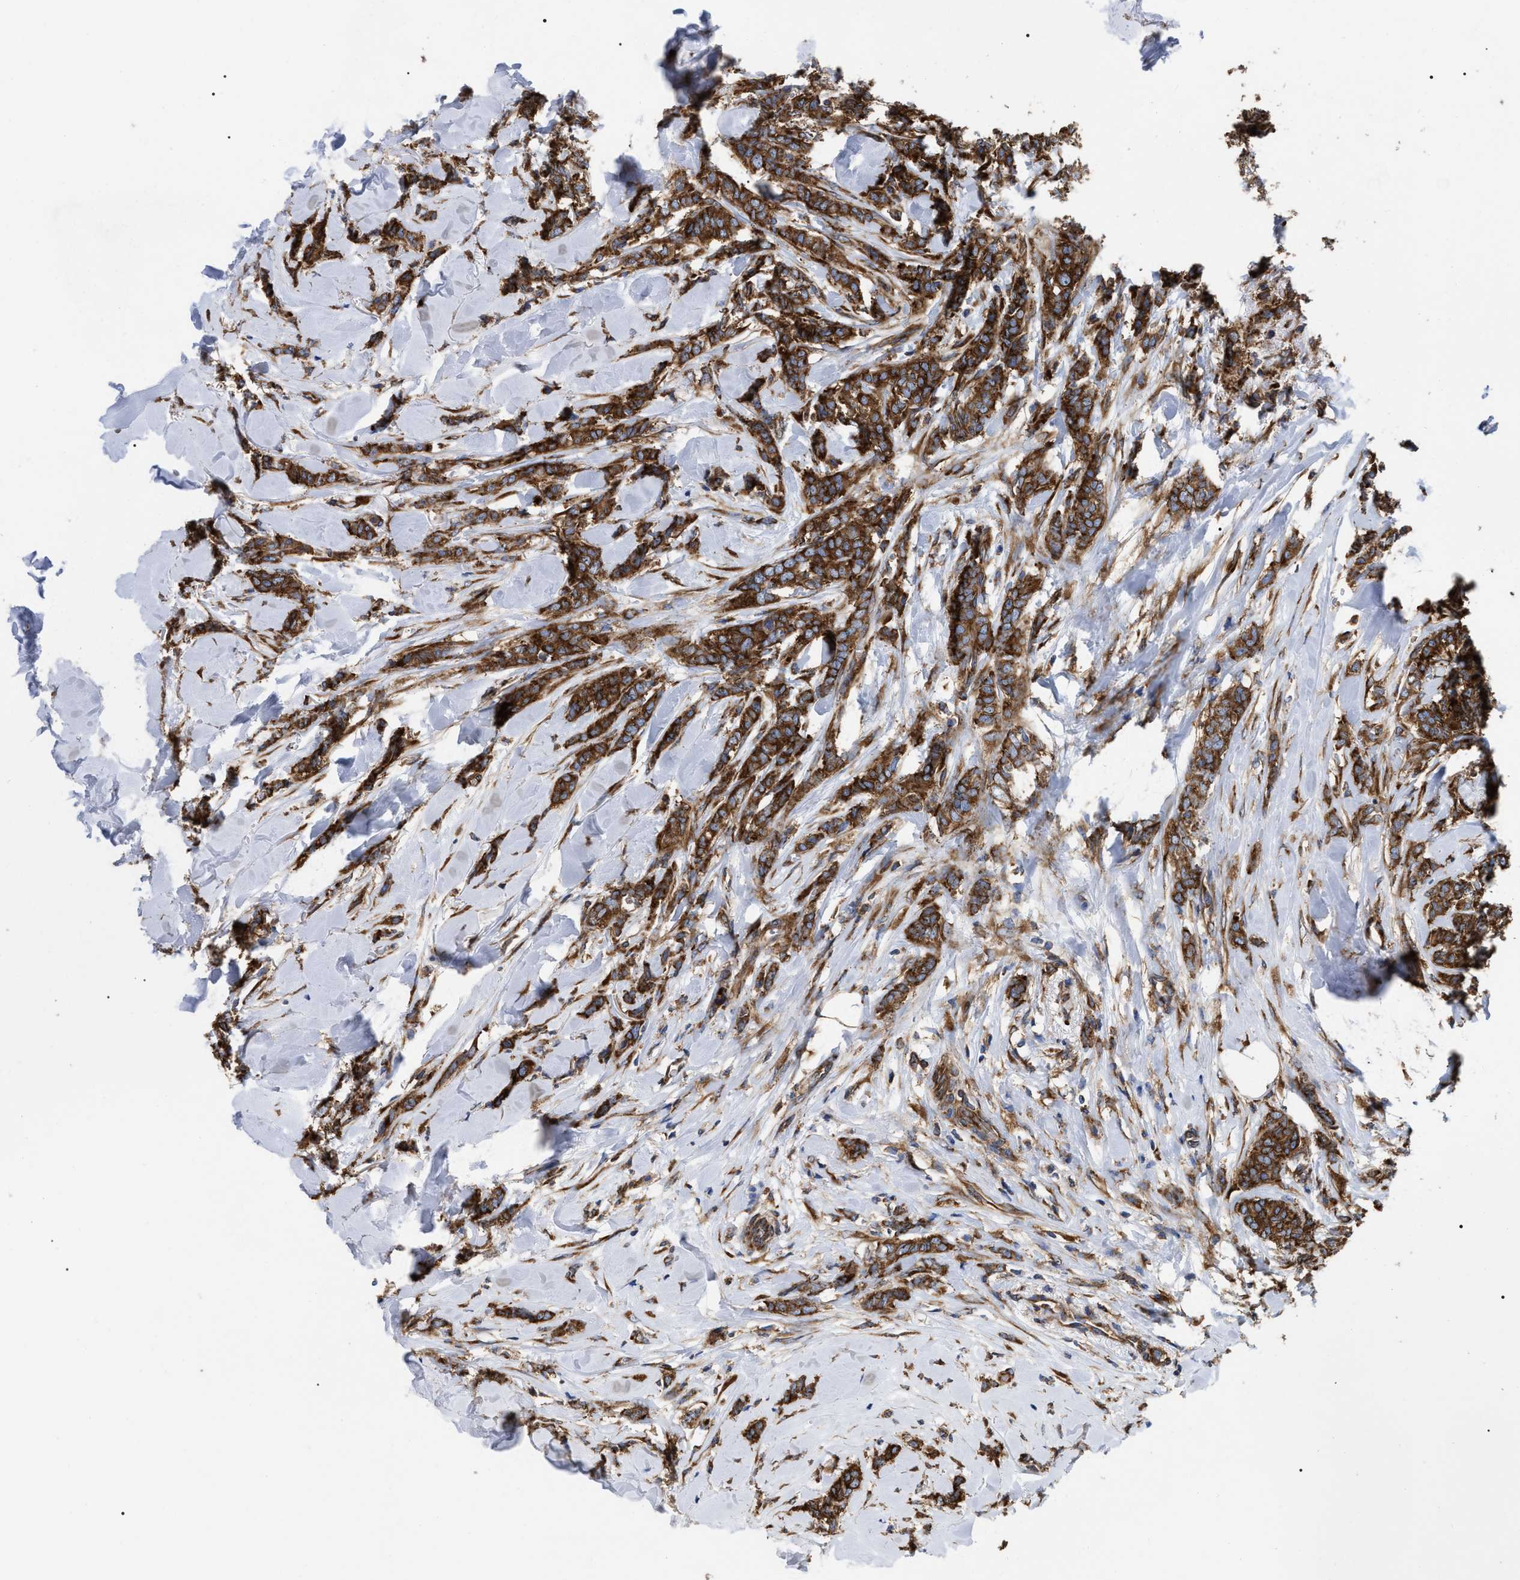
{"staining": {"intensity": "strong", "quantity": ">75%", "location": "cytoplasmic/membranous"}, "tissue": "breast cancer", "cell_type": "Tumor cells", "image_type": "cancer", "snomed": [{"axis": "morphology", "description": "Lobular carcinoma"}, {"axis": "topography", "description": "Skin"}, {"axis": "topography", "description": "Breast"}], "caption": "DAB immunohistochemical staining of human breast cancer (lobular carcinoma) reveals strong cytoplasmic/membranous protein expression in approximately >75% of tumor cells.", "gene": "FAM120A", "patient": {"sex": "female", "age": 46}}